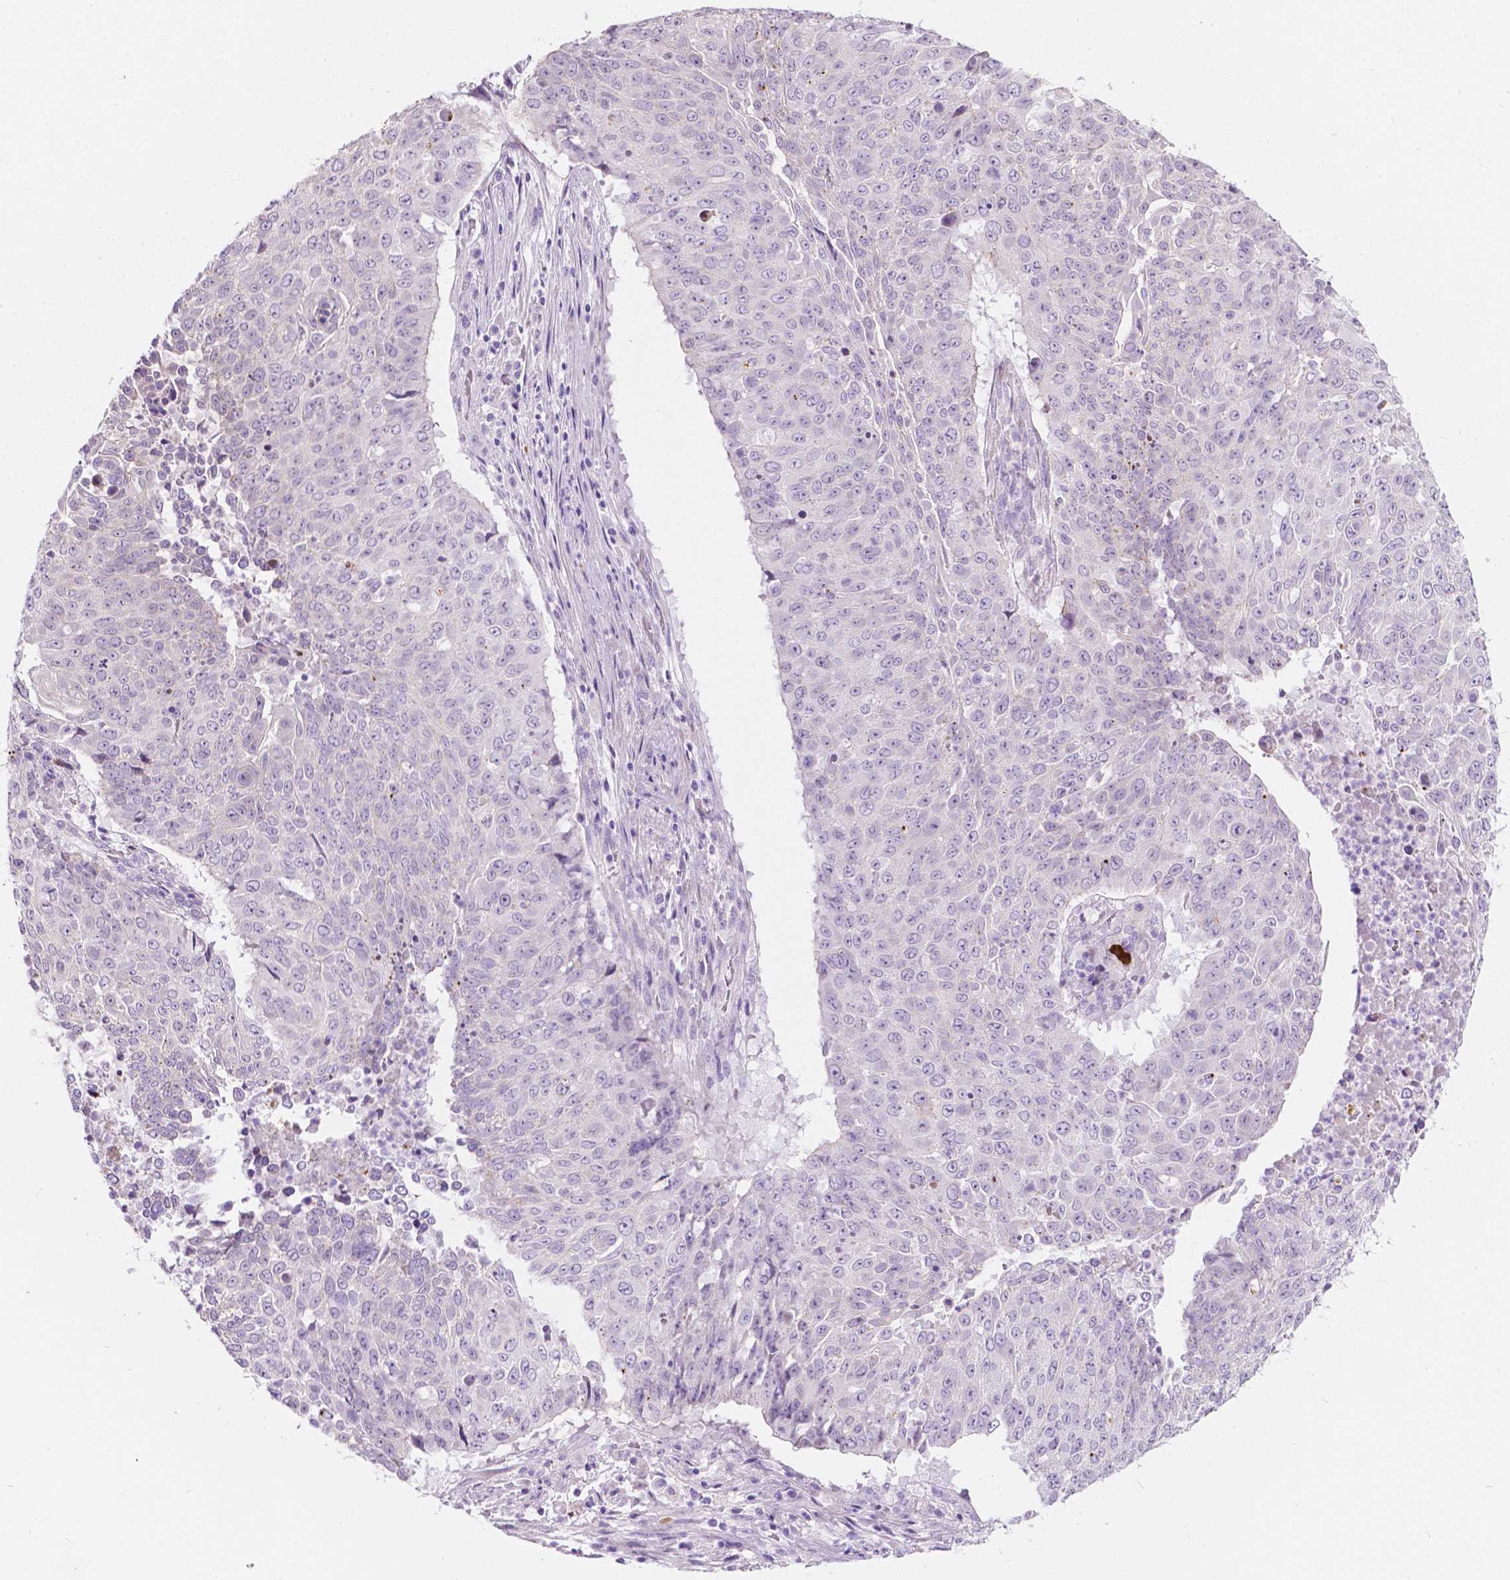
{"staining": {"intensity": "negative", "quantity": "none", "location": "none"}, "tissue": "lung cancer", "cell_type": "Tumor cells", "image_type": "cancer", "snomed": [{"axis": "morphology", "description": "Normal tissue, NOS"}, {"axis": "morphology", "description": "Squamous cell carcinoma, NOS"}, {"axis": "topography", "description": "Bronchus"}, {"axis": "topography", "description": "Lung"}], "caption": "The photomicrograph exhibits no staining of tumor cells in squamous cell carcinoma (lung).", "gene": "NOS1AP", "patient": {"sex": "male", "age": 64}}